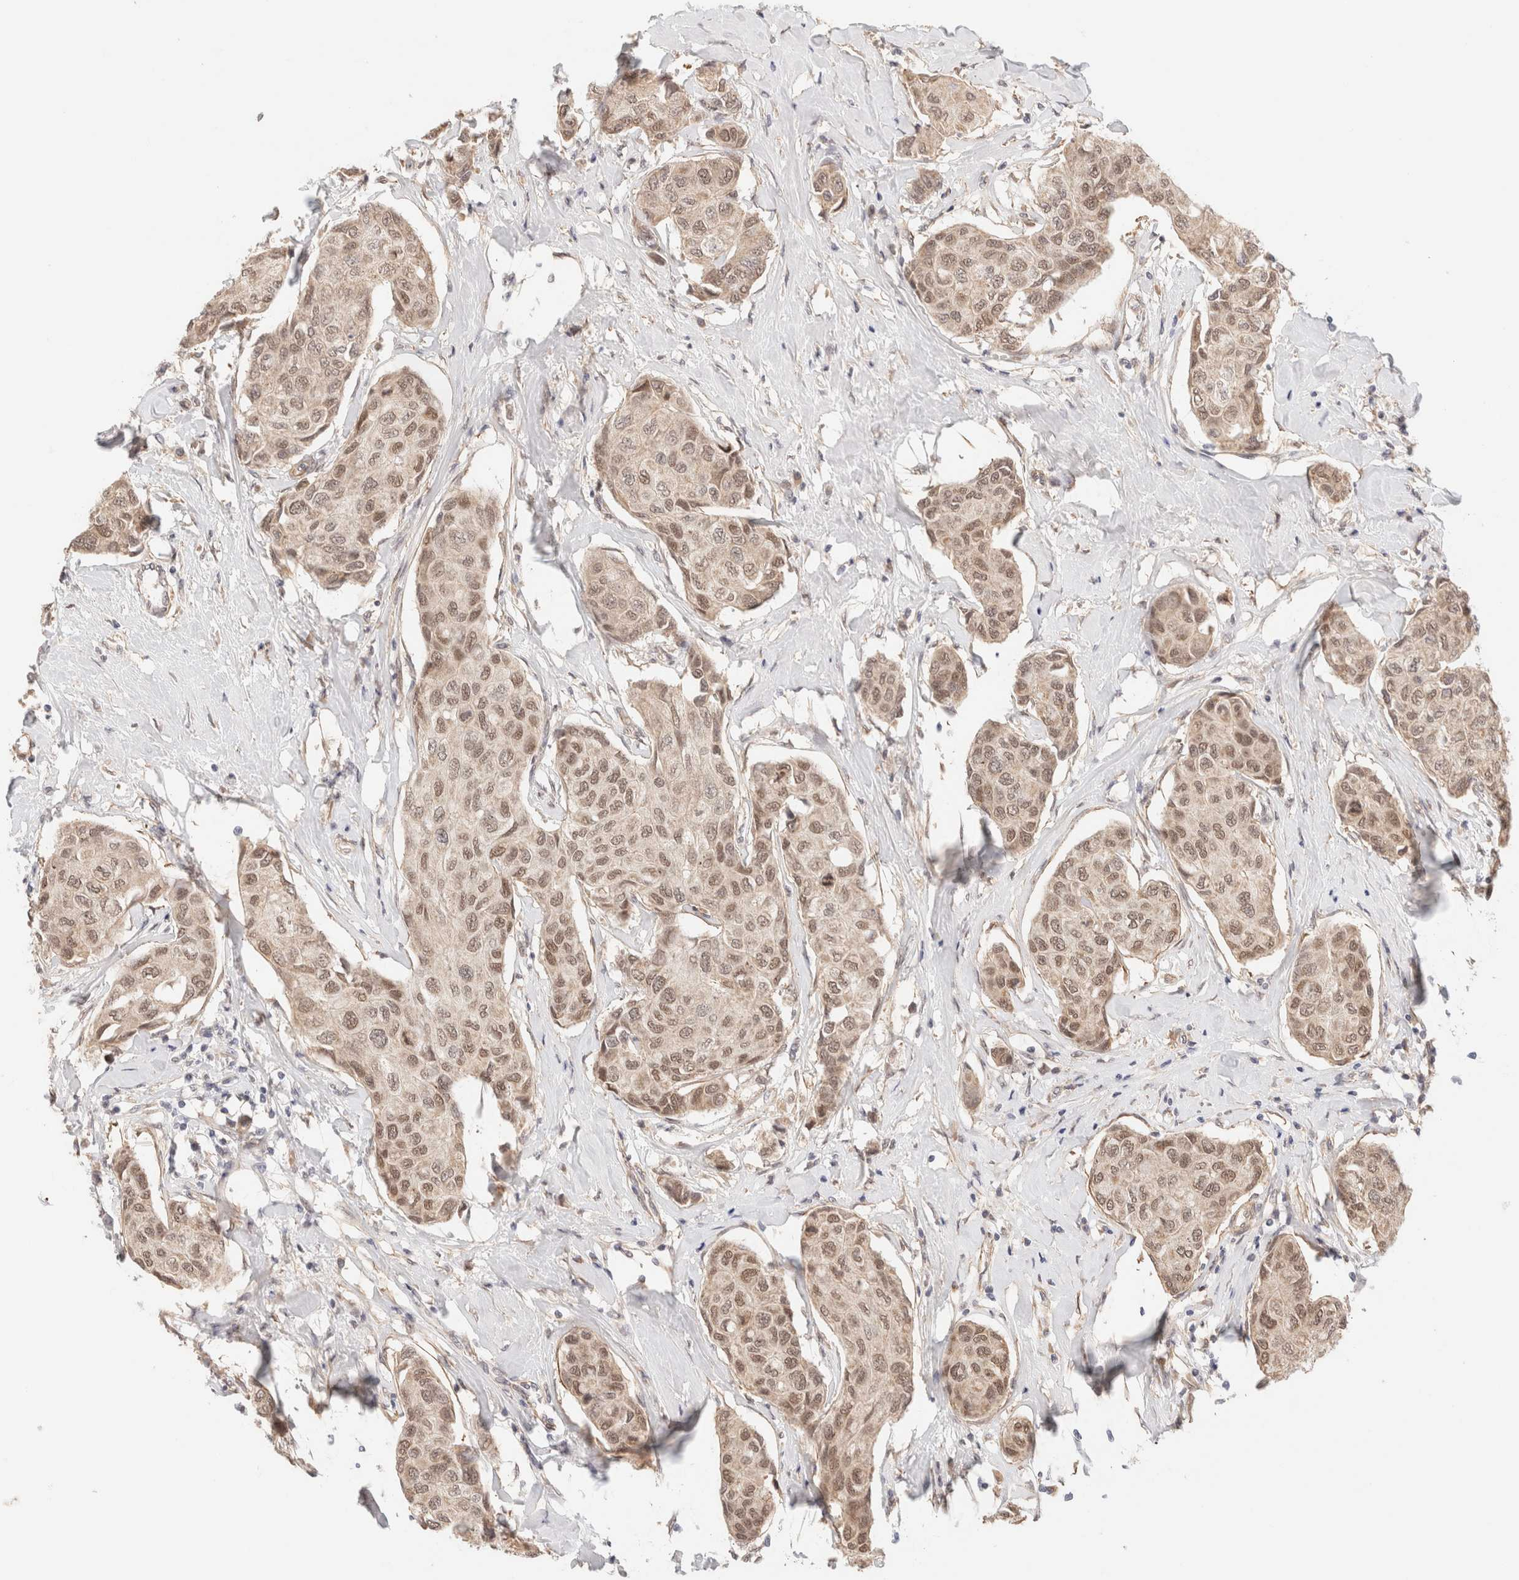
{"staining": {"intensity": "moderate", "quantity": ">75%", "location": "nuclear"}, "tissue": "breast cancer", "cell_type": "Tumor cells", "image_type": "cancer", "snomed": [{"axis": "morphology", "description": "Duct carcinoma"}, {"axis": "topography", "description": "Breast"}], "caption": "This is a photomicrograph of immunohistochemistry staining of breast cancer, which shows moderate positivity in the nuclear of tumor cells.", "gene": "BRPF3", "patient": {"sex": "female", "age": 80}}